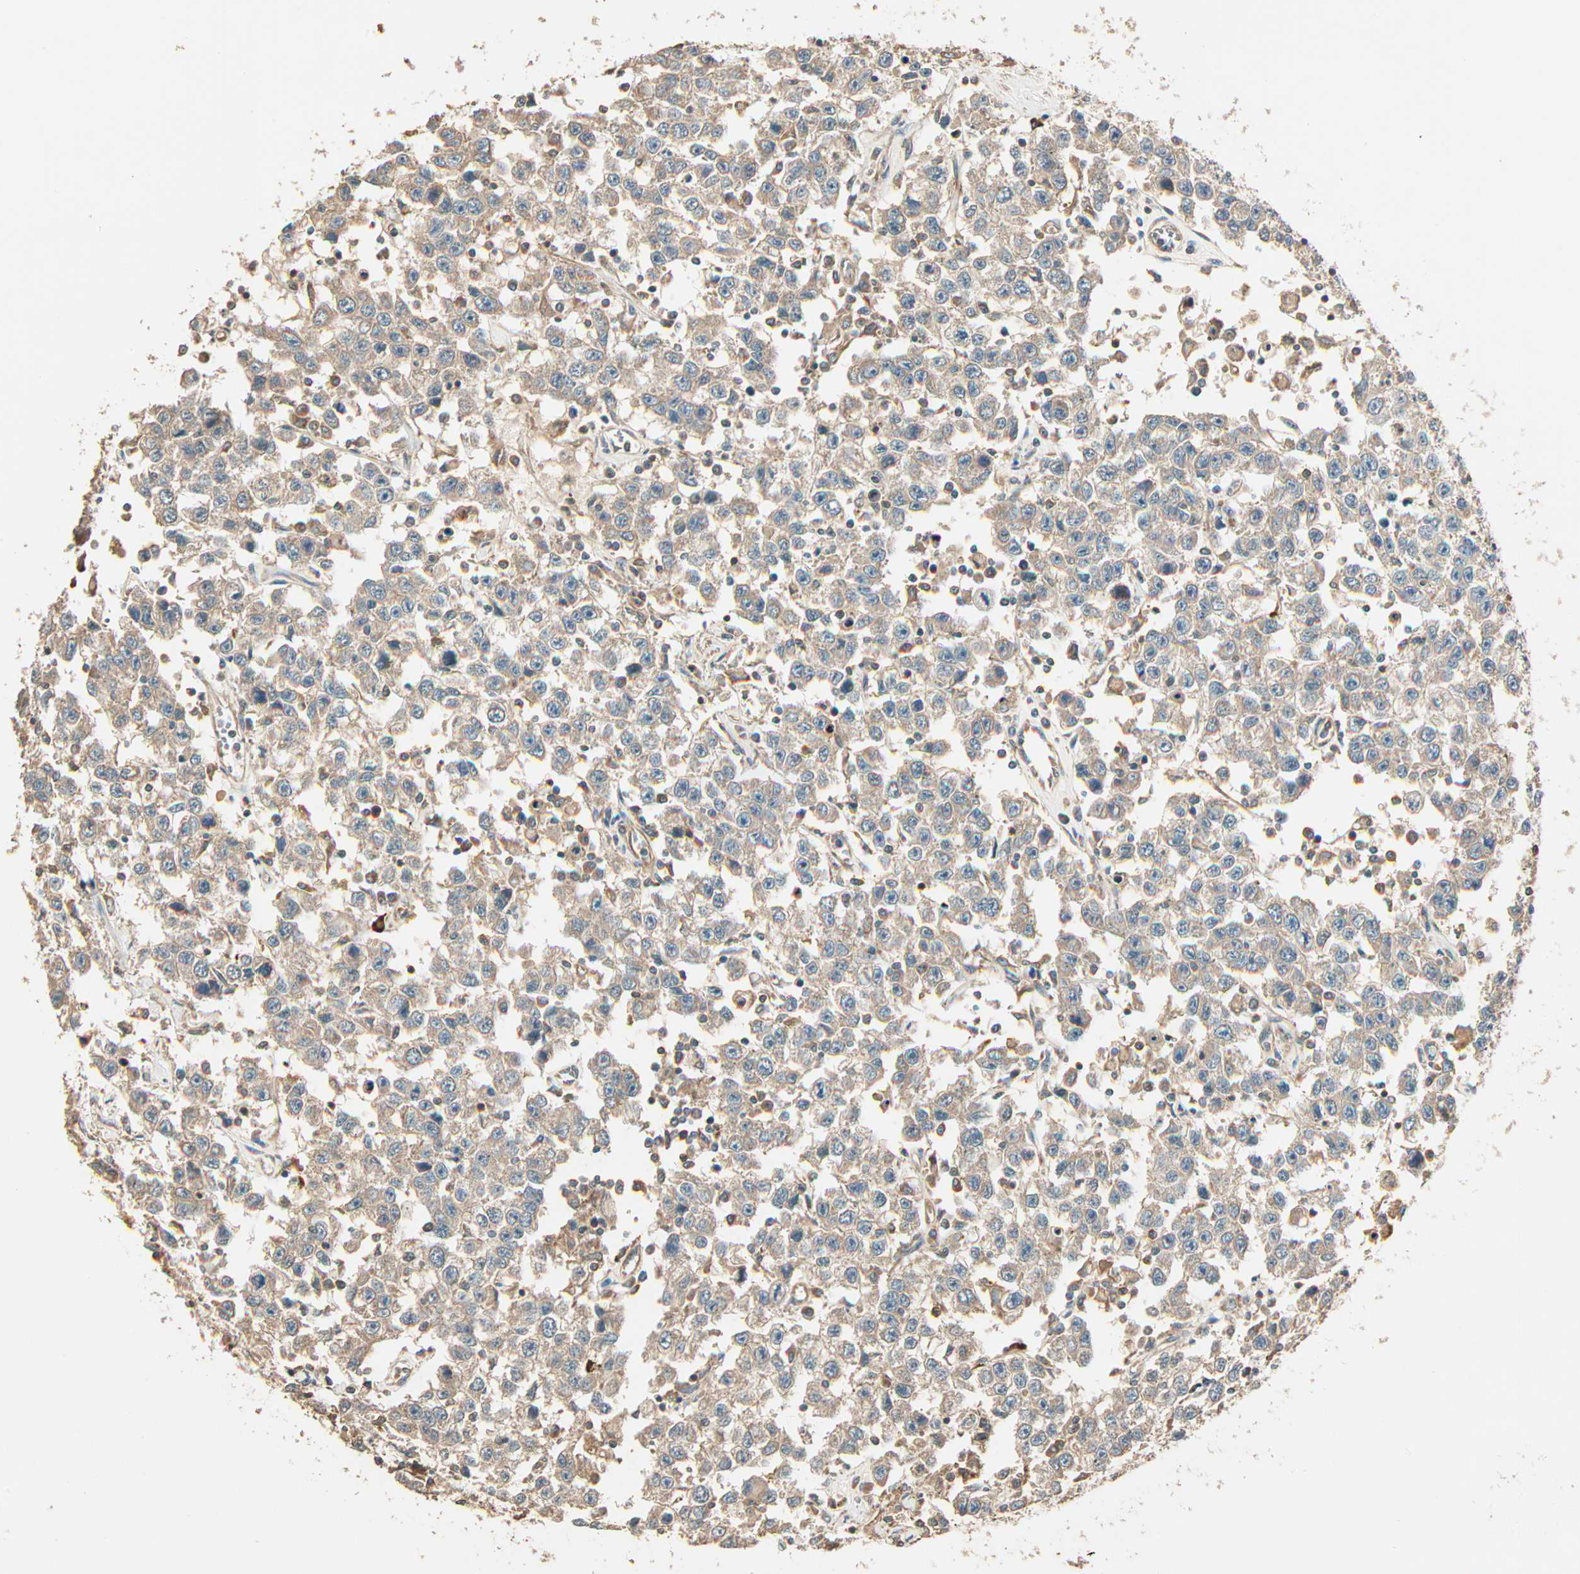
{"staining": {"intensity": "negative", "quantity": "none", "location": "none"}, "tissue": "testis cancer", "cell_type": "Tumor cells", "image_type": "cancer", "snomed": [{"axis": "morphology", "description": "Seminoma, NOS"}, {"axis": "topography", "description": "Testis"}], "caption": "A high-resolution micrograph shows immunohistochemistry staining of testis seminoma, which reveals no significant positivity in tumor cells. (DAB (3,3'-diaminobenzidine) immunohistochemistry with hematoxylin counter stain).", "gene": "GALK1", "patient": {"sex": "male", "age": 41}}